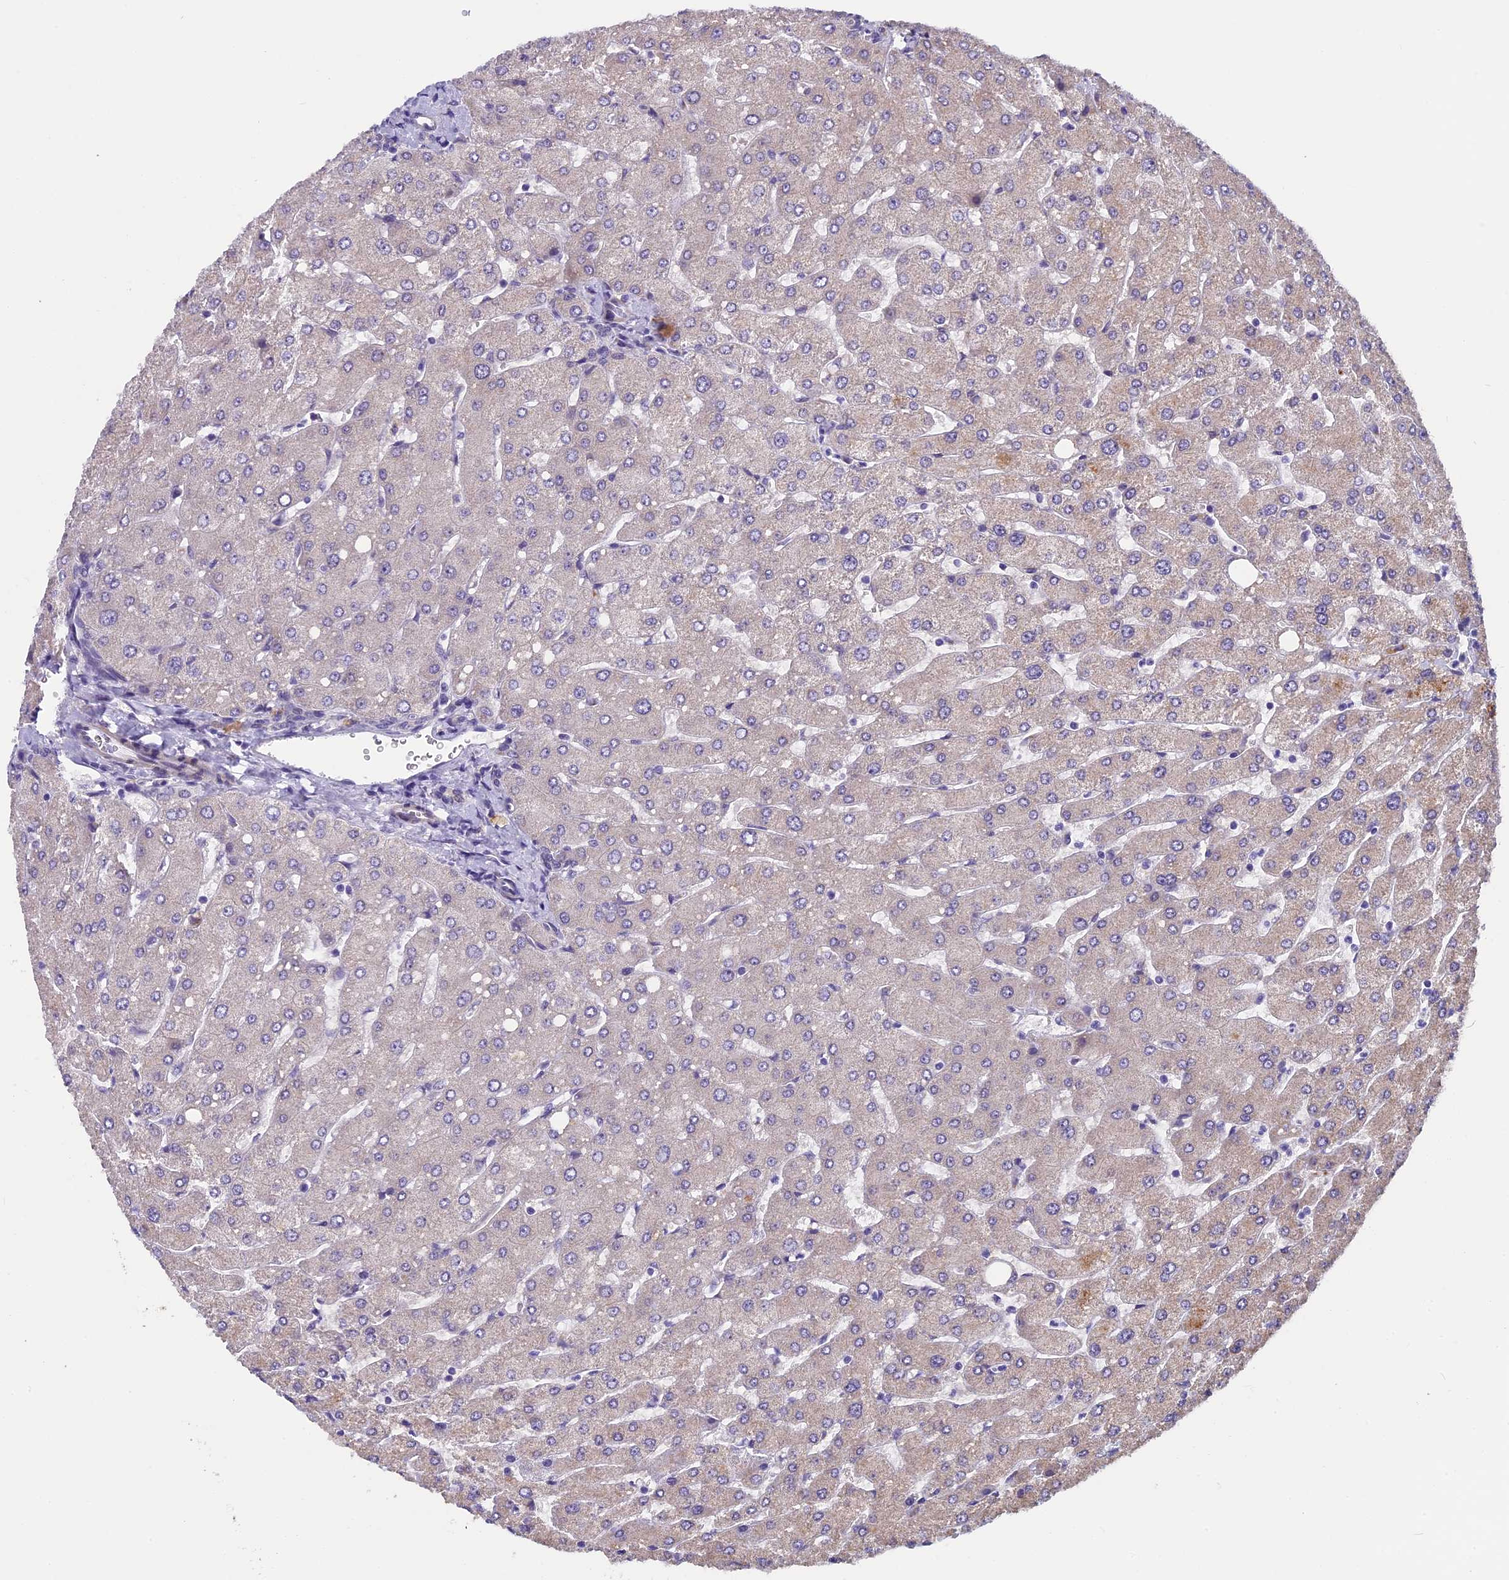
{"staining": {"intensity": "weak", "quantity": "<25%", "location": "cytoplasmic/membranous"}, "tissue": "liver", "cell_type": "Cholangiocytes", "image_type": "normal", "snomed": [{"axis": "morphology", "description": "Normal tissue, NOS"}, {"axis": "topography", "description": "Liver"}], "caption": "Immunohistochemistry photomicrograph of normal liver stained for a protein (brown), which exhibits no positivity in cholangiocytes.", "gene": "ZNF317", "patient": {"sex": "male", "age": 55}}